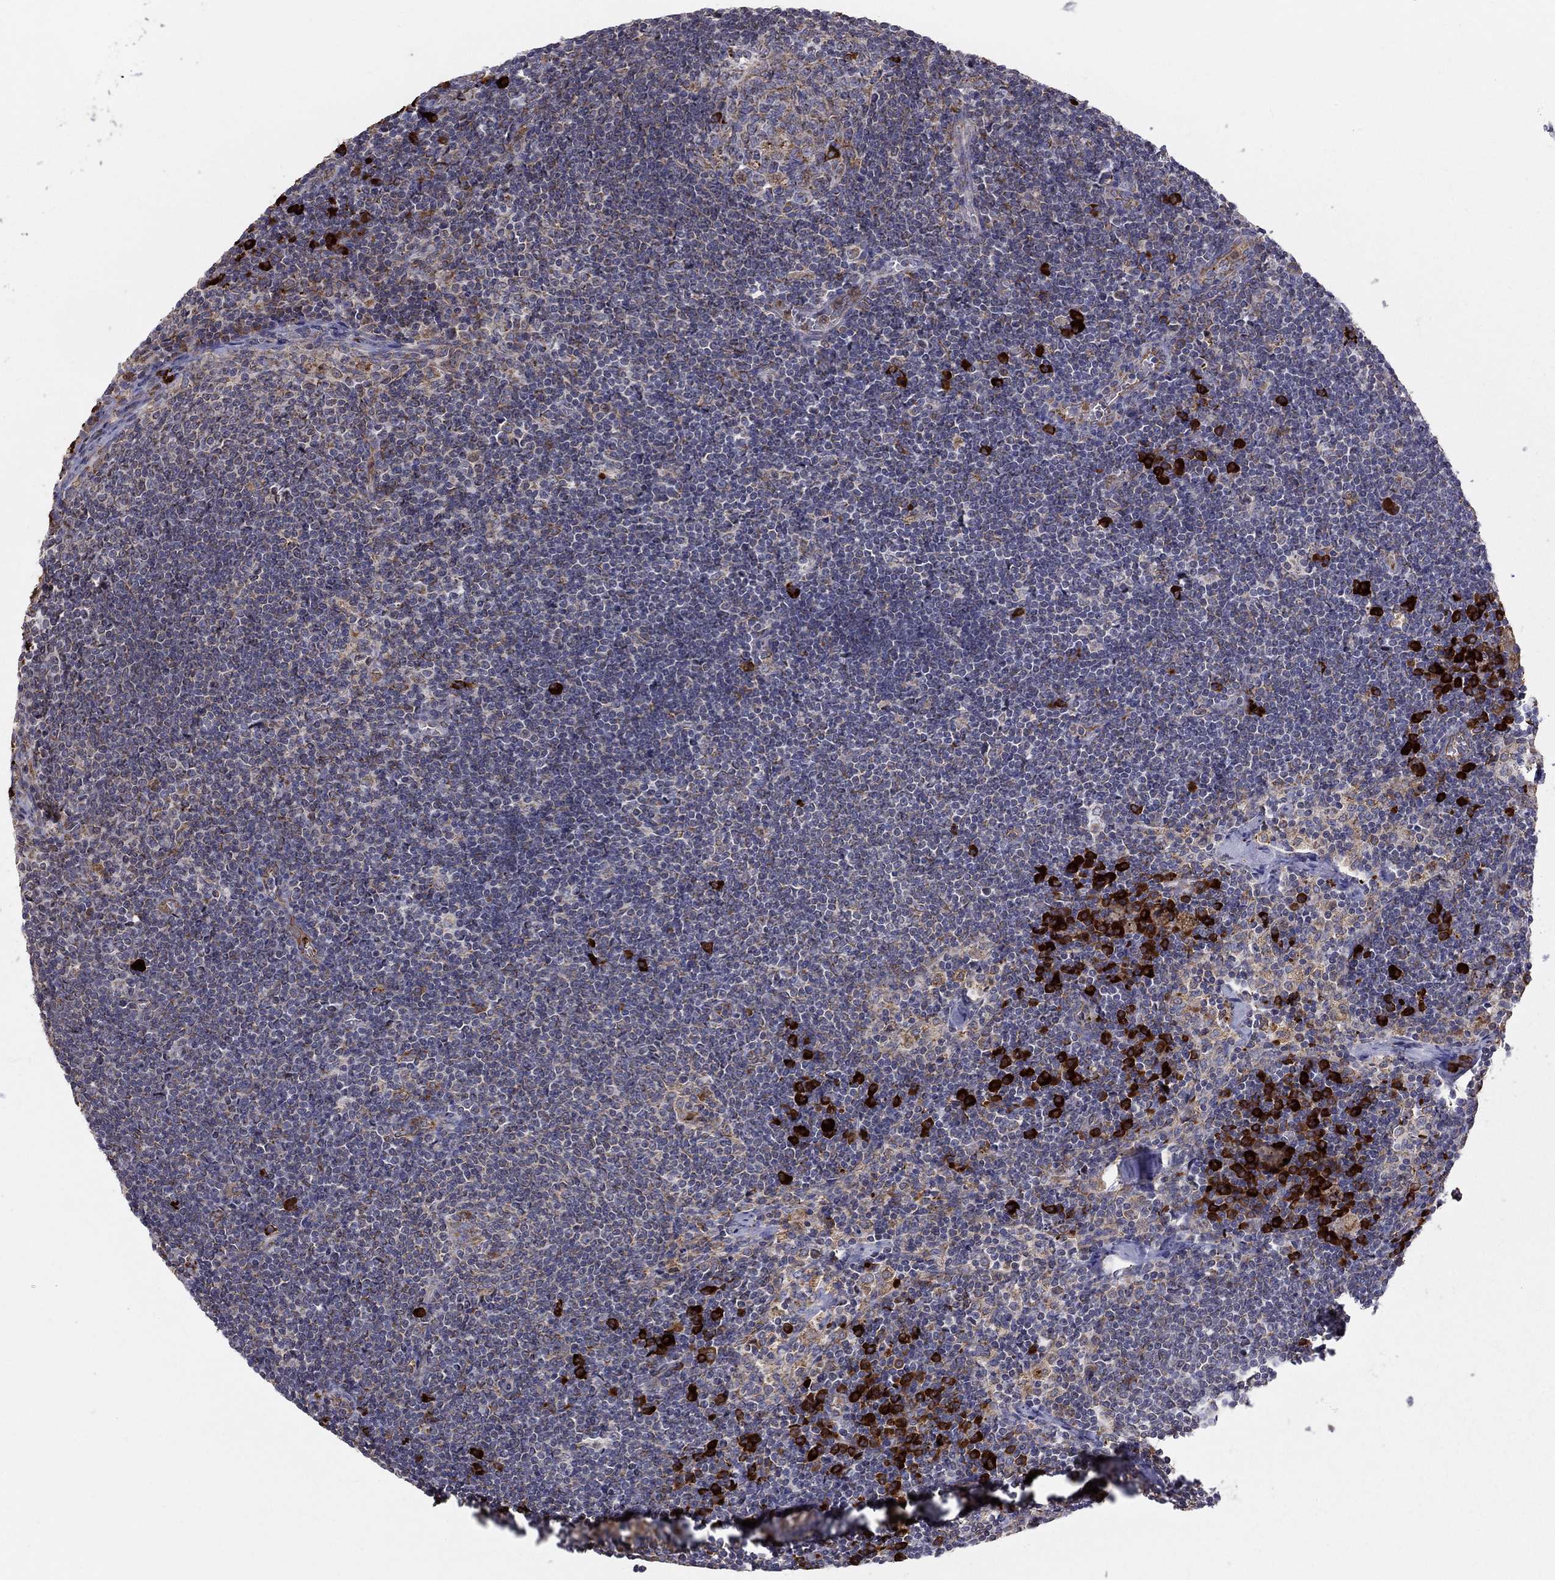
{"staining": {"intensity": "strong", "quantity": "<25%", "location": "cytoplasmic/membranous"}, "tissue": "lymph node", "cell_type": "Germinal center cells", "image_type": "normal", "snomed": [{"axis": "morphology", "description": "Normal tissue, NOS"}, {"axis": "topography", "description": "Lymph node"}], "caption": "Lymph node stained with DAB (3,3'-diaminobenzidine) IHC exhibits medium levels of strong cytoplasmic/membranous positivity in approximately <25% of germinal center cells.", "gene": "PRDX4", "patient": {"sex": "male", "age": 59}}